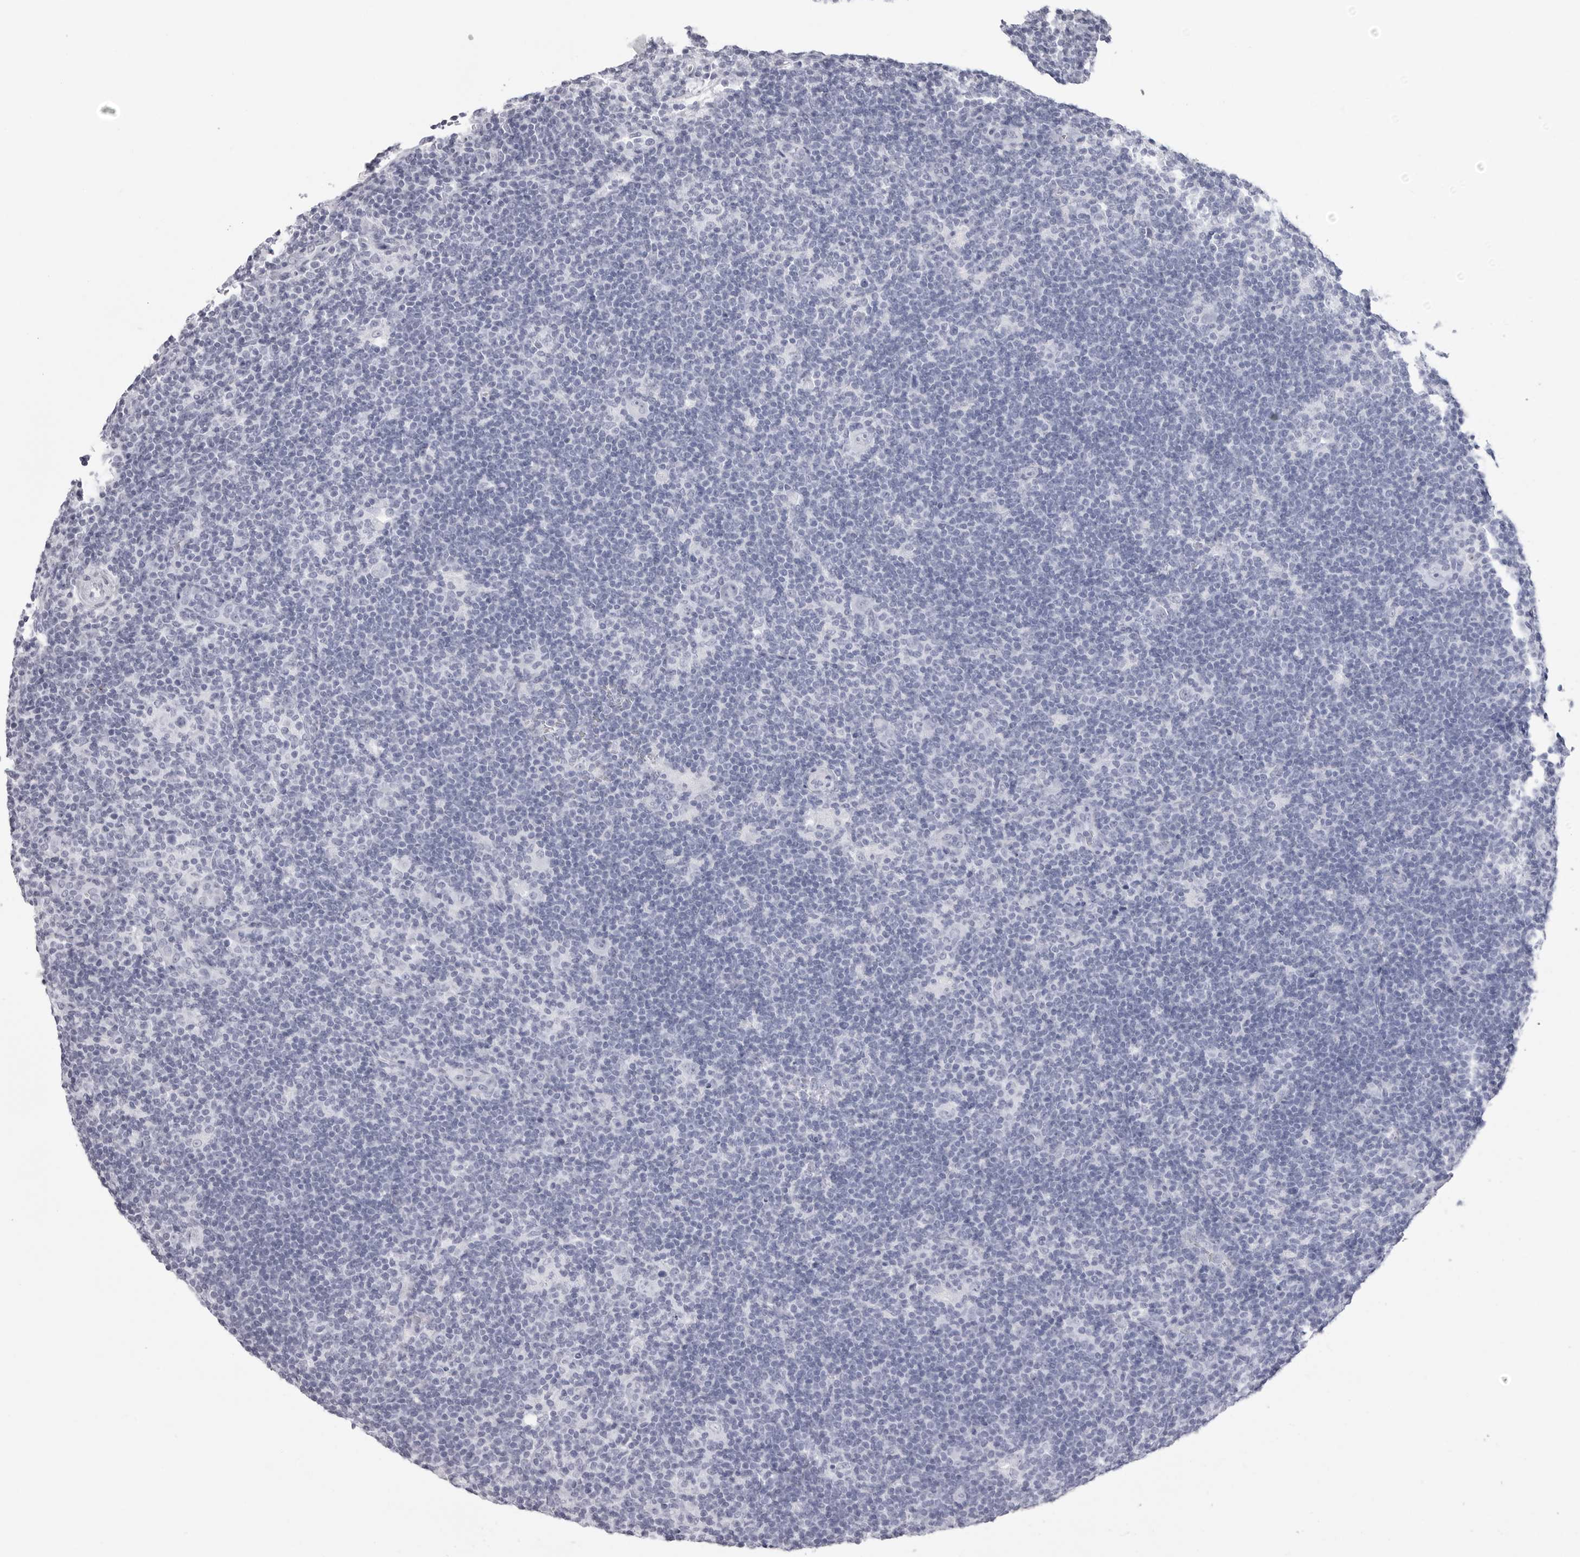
{"staining": {"intensity": "negative", "quantity": "none", "location": "none"}, "tissue": "lymphoma", "cell_type": "Tumor cells", "image_type": "cancer", "snomed": [{"axis": "morphology", "description": "Hodgkin's disease, NOS"}, {"axis": "topography", "description": "Lymph node"}], "caption": "Tumor cells show no significant protein positivity in lymphoma.", "gene": "CST2", "patient": {"sex": "female", "age": 57}}